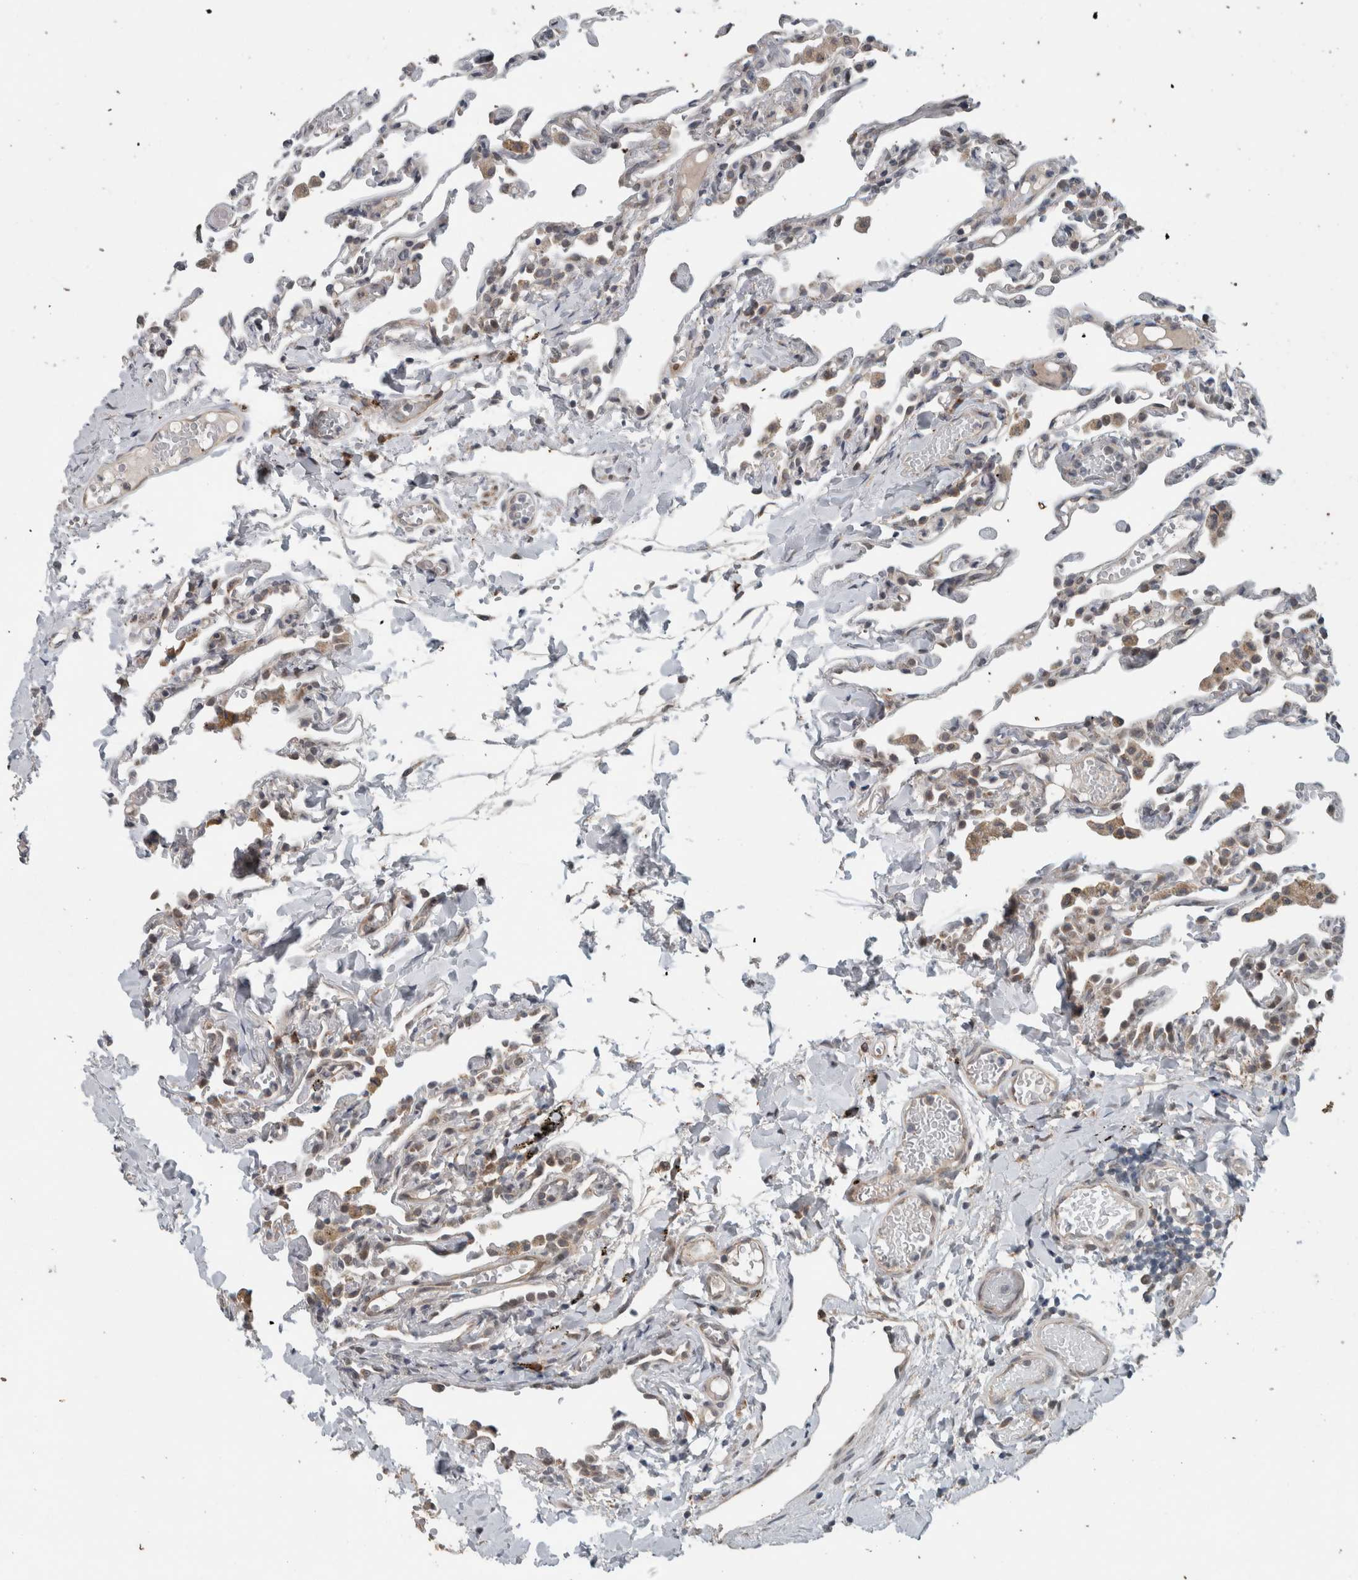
{"staining": {"intensity": "weak", "quantity": "25%-75%", "location": "cytoplasmic/membranous"}, "tissue": "lung", "cell_type": "Alveolar cells", "image_type": "normal", "snomed": [{"axis": "morphology", "description": "Normal tissue, NOS"}, {"axis": "topography", "description": "Lung"}], "caption": "Weak cytoplasmic/membranous positivity for a protein is identified in approximately 25%-75% of alveolar cells of benign lung using immunohistochemistry (IHC).", "gene": "GBA2", "patient": {"sex": "male", "age": 21}}